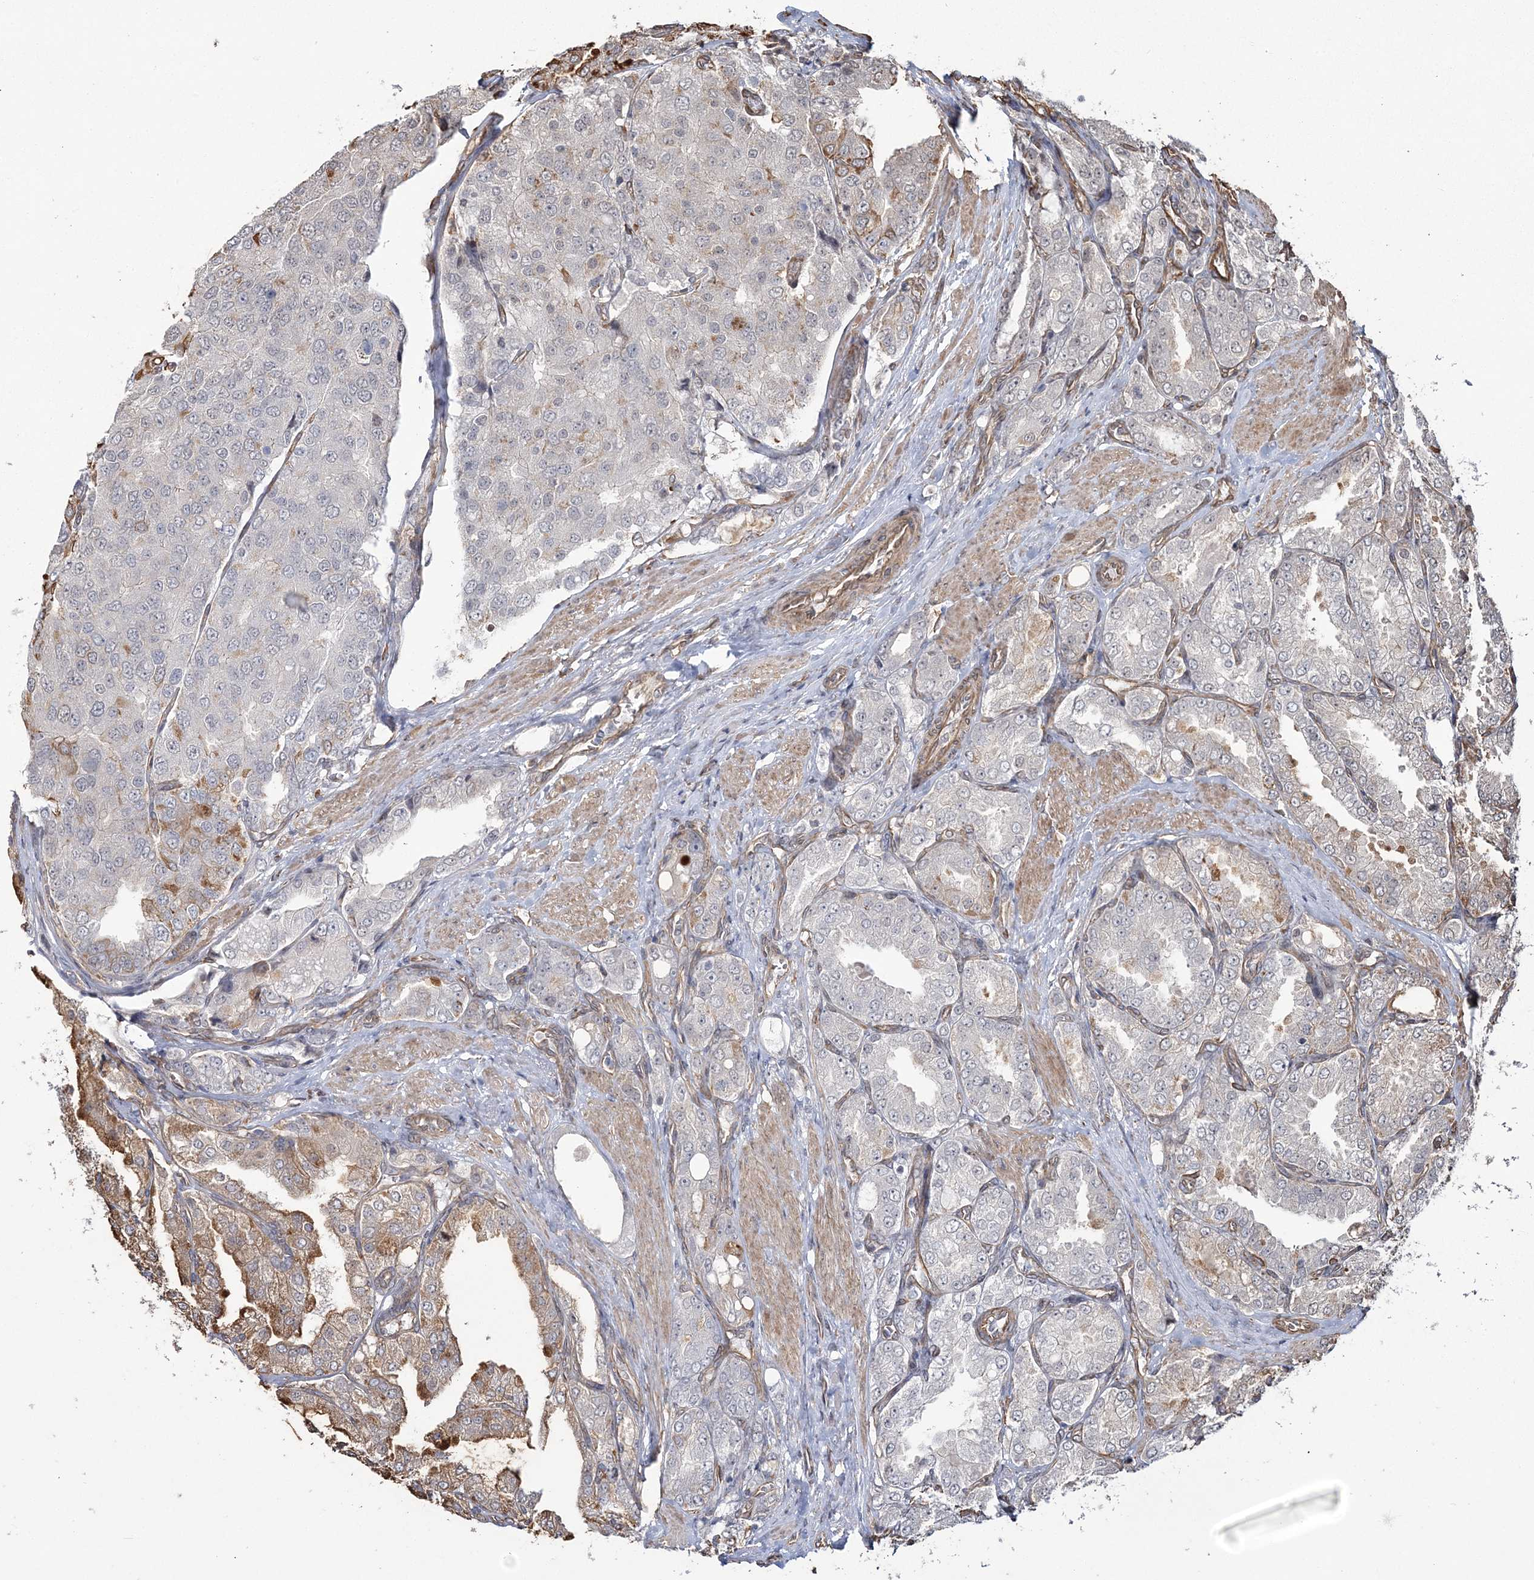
{"staining": {"intensity": "moderate", "quantity": "<25%", "location": "cytoplasmic/membranous"}, "tissue": "prostate cancer", "cell_type": "Tumor cells", "image_type": "cancer", "snomed": [{"axis": "morphology", "description": "Adenocarcinoma, High grade"}, {"axis": "topography", "description": "Prostate"}], "caption": "IHC micrograph of human high-grade adenocarcinoma (prostate) stained for a protein (brown), which demonstrates low levels of moderate cytoplasmic/membranous positivity in approximately <25% of tumor cells.", "gene": "ATP11B", "patient": {"sex": "male", "age": 50}}